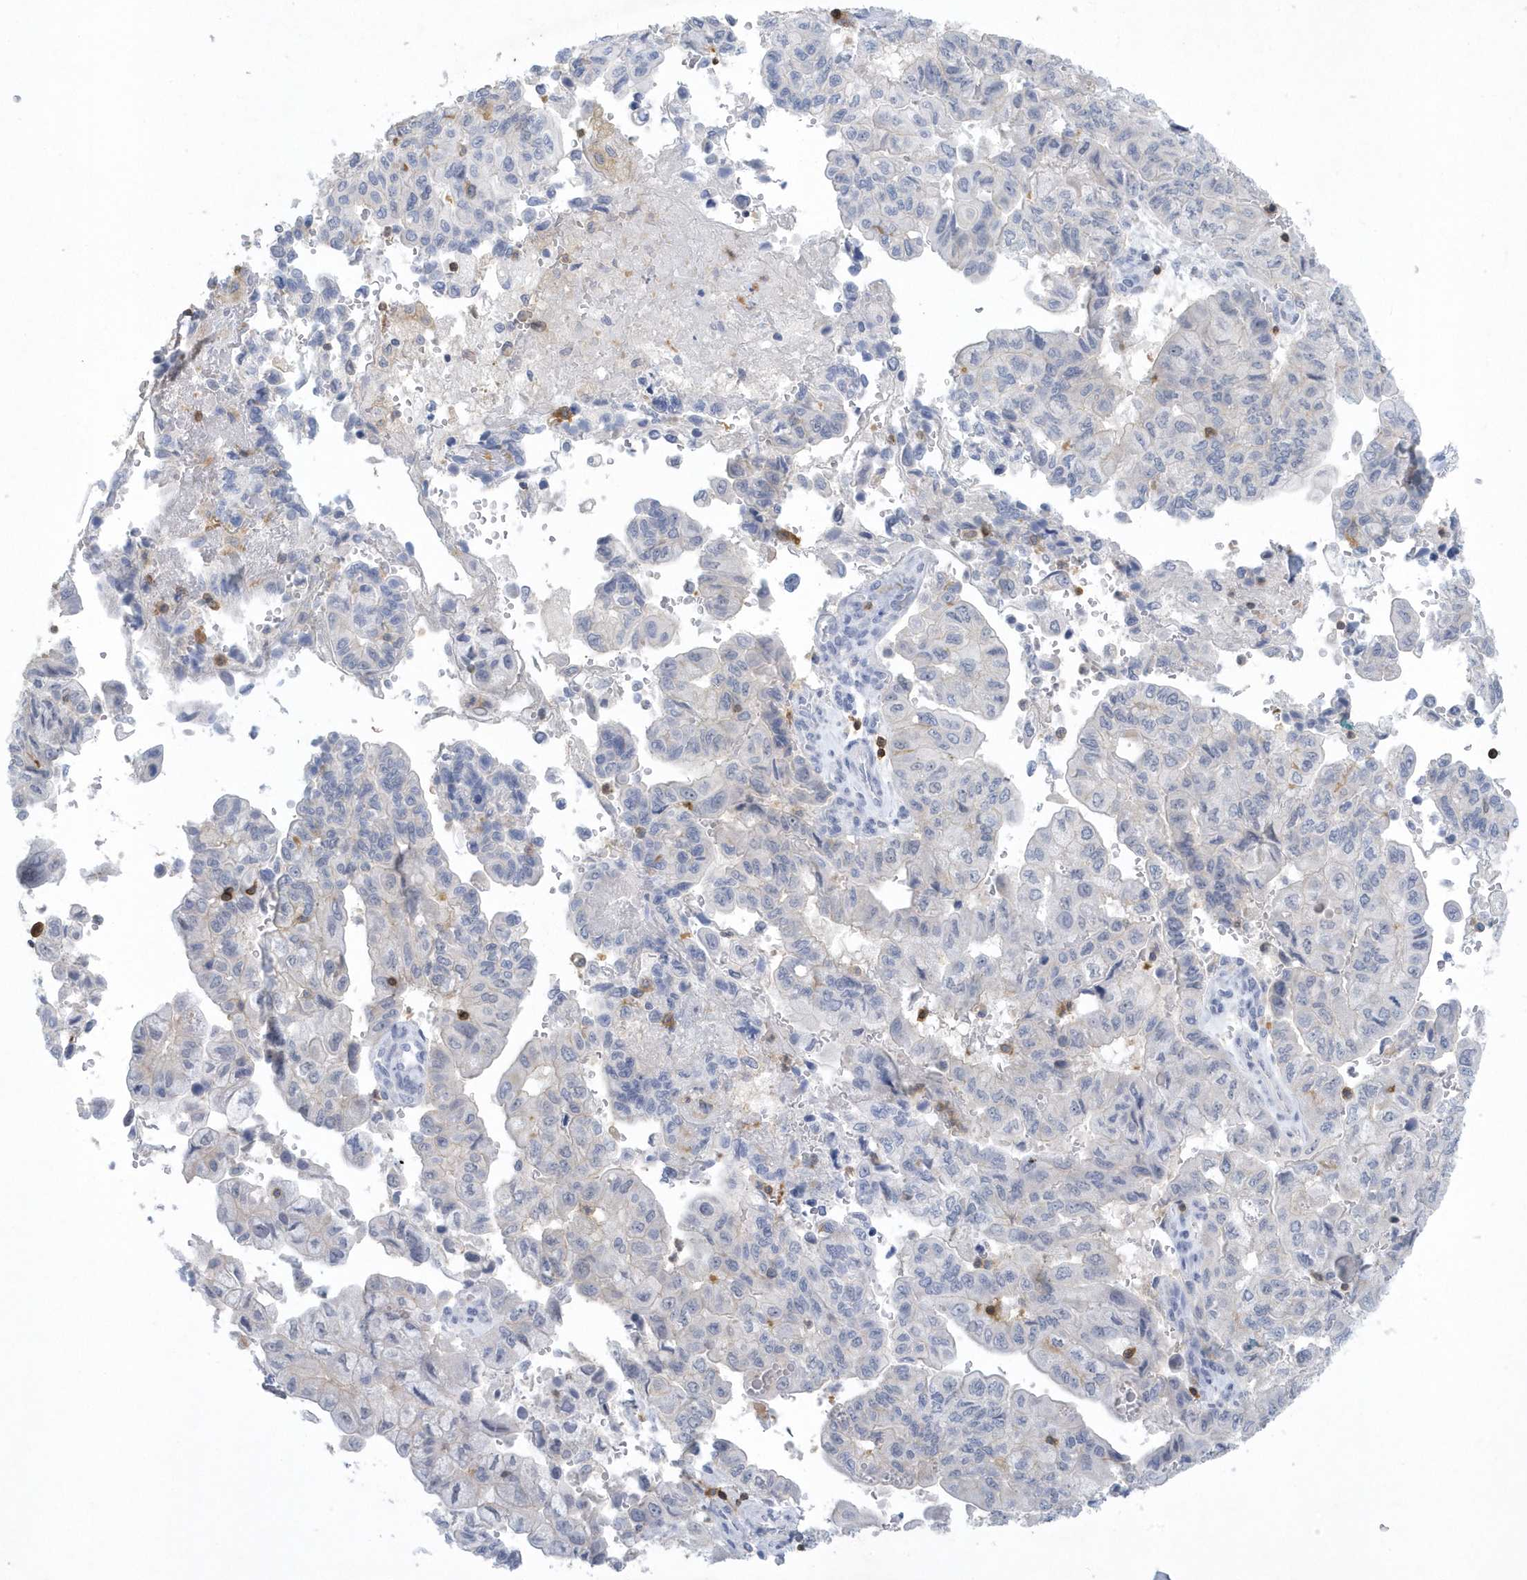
{"staining": {"intensity": "negative", "quantity": "none", "location": "none"}, "tissue": "pancreatic cancer", "cell_type": "Tumor cells", "image_type": "cancer", "snomed": [{"axis": "morphology", "description": "Adenocarcinoma, NOS"}, {"axis": "topography", "description": "Pancreas"}], "caption": "This is an IHC micrograph of human pancreatic cancer. There is no expression in tumor cells.", "gene": "PSD4", "patient": {"sex": "male", "age": 51}}